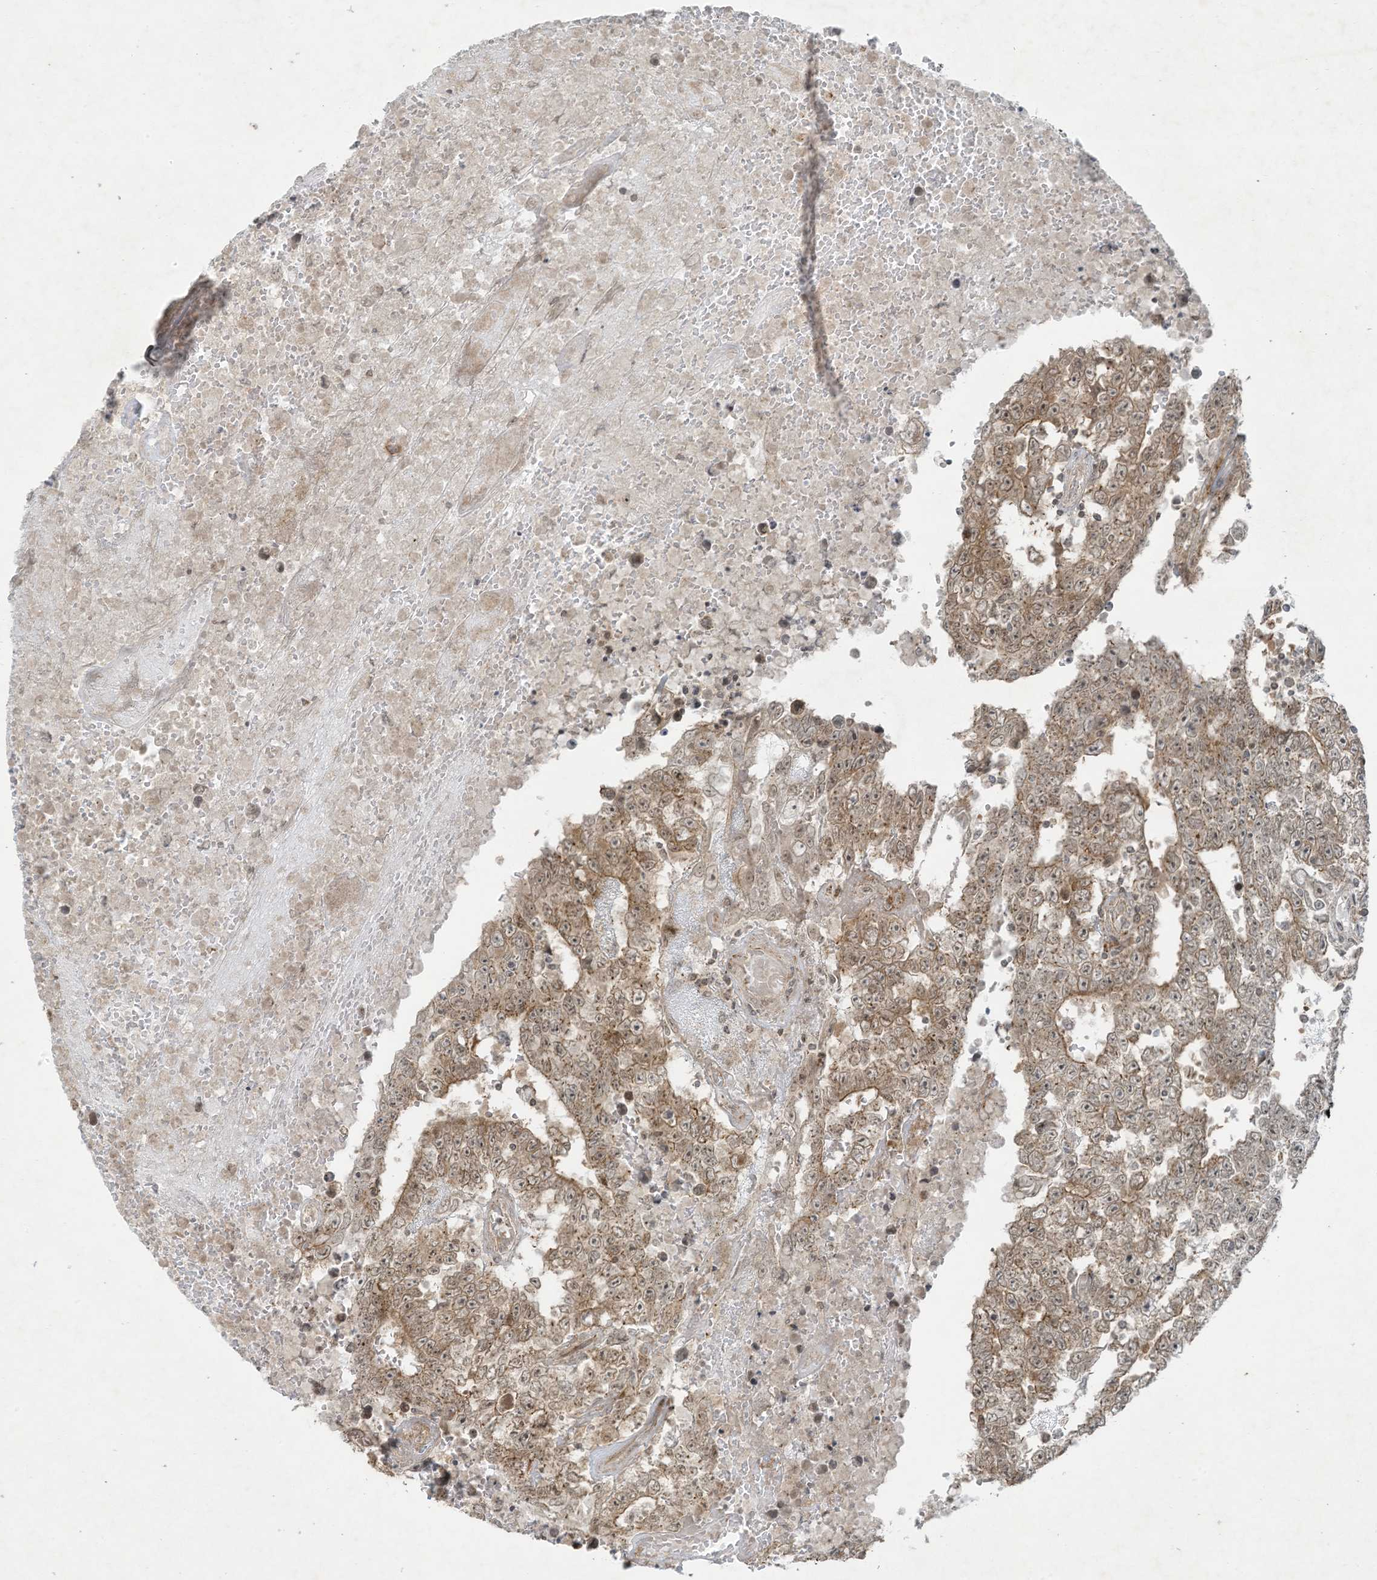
{"staining": {"intensity": "moderate", "quantity": ">75%", "location": "cytoplasmic/membranous"}, "tissue": "testis cancer", "cell_type": "Tumor cells", "image_type": "cancer", "snomed": [{"axis": "morphology", "description": "Carcinoma, Embryonal, NOS"}, {"axis": "topography", "description": "Testis"}], "caption": "Human testis embryonal carcinoma stained for a protein (brown) demonstrates moderate cytoplasmic/membranous positive expression in about >75% of tumor cells.", "gene": "ZNF263", "patient": {"sex": "male", "age": 25}}